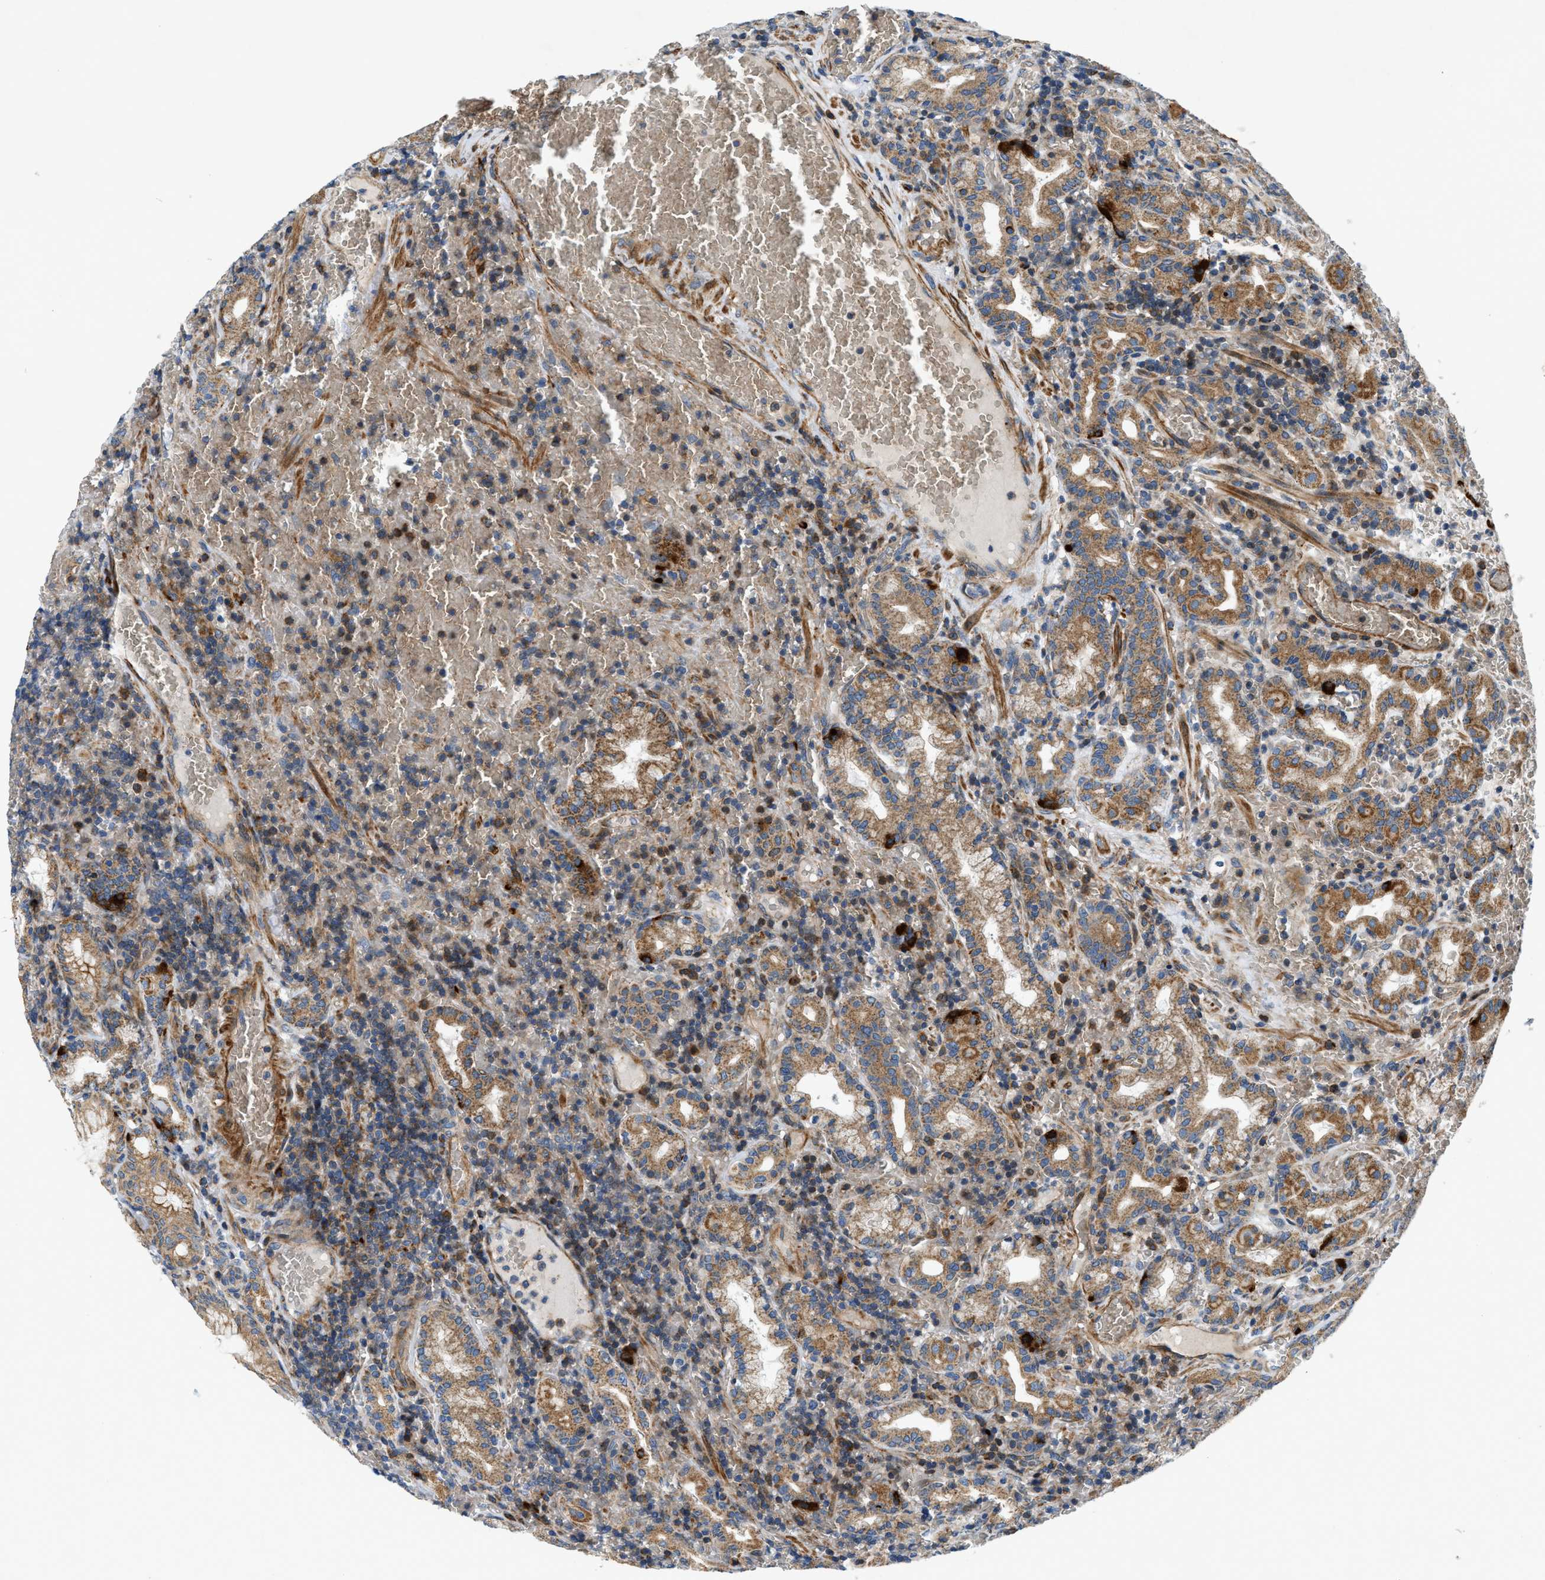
{"staining": {"intensity": "moderate", "quantity": ">75%", "location": "cytoplasmic/membranous"}, "tissue": "stomach", "cell_type": "Glandular cells", "image_type": "normal", "snomed": [{"axis": "morphology", "description": "Normal tissue, NOS"}, {"axis": "morphology", "description": "Carcinoid, malignant, NOS"}, {"axis": "topography", "description": "Stomach, upper"}], "caption": "Glandular cells show medium levels of moderate cytoplasmic/membranous positivity in approximately >75% of cells in benign human stomach.", "gene": "DHODH", "patient": {"sex": "male", "age": 39}}